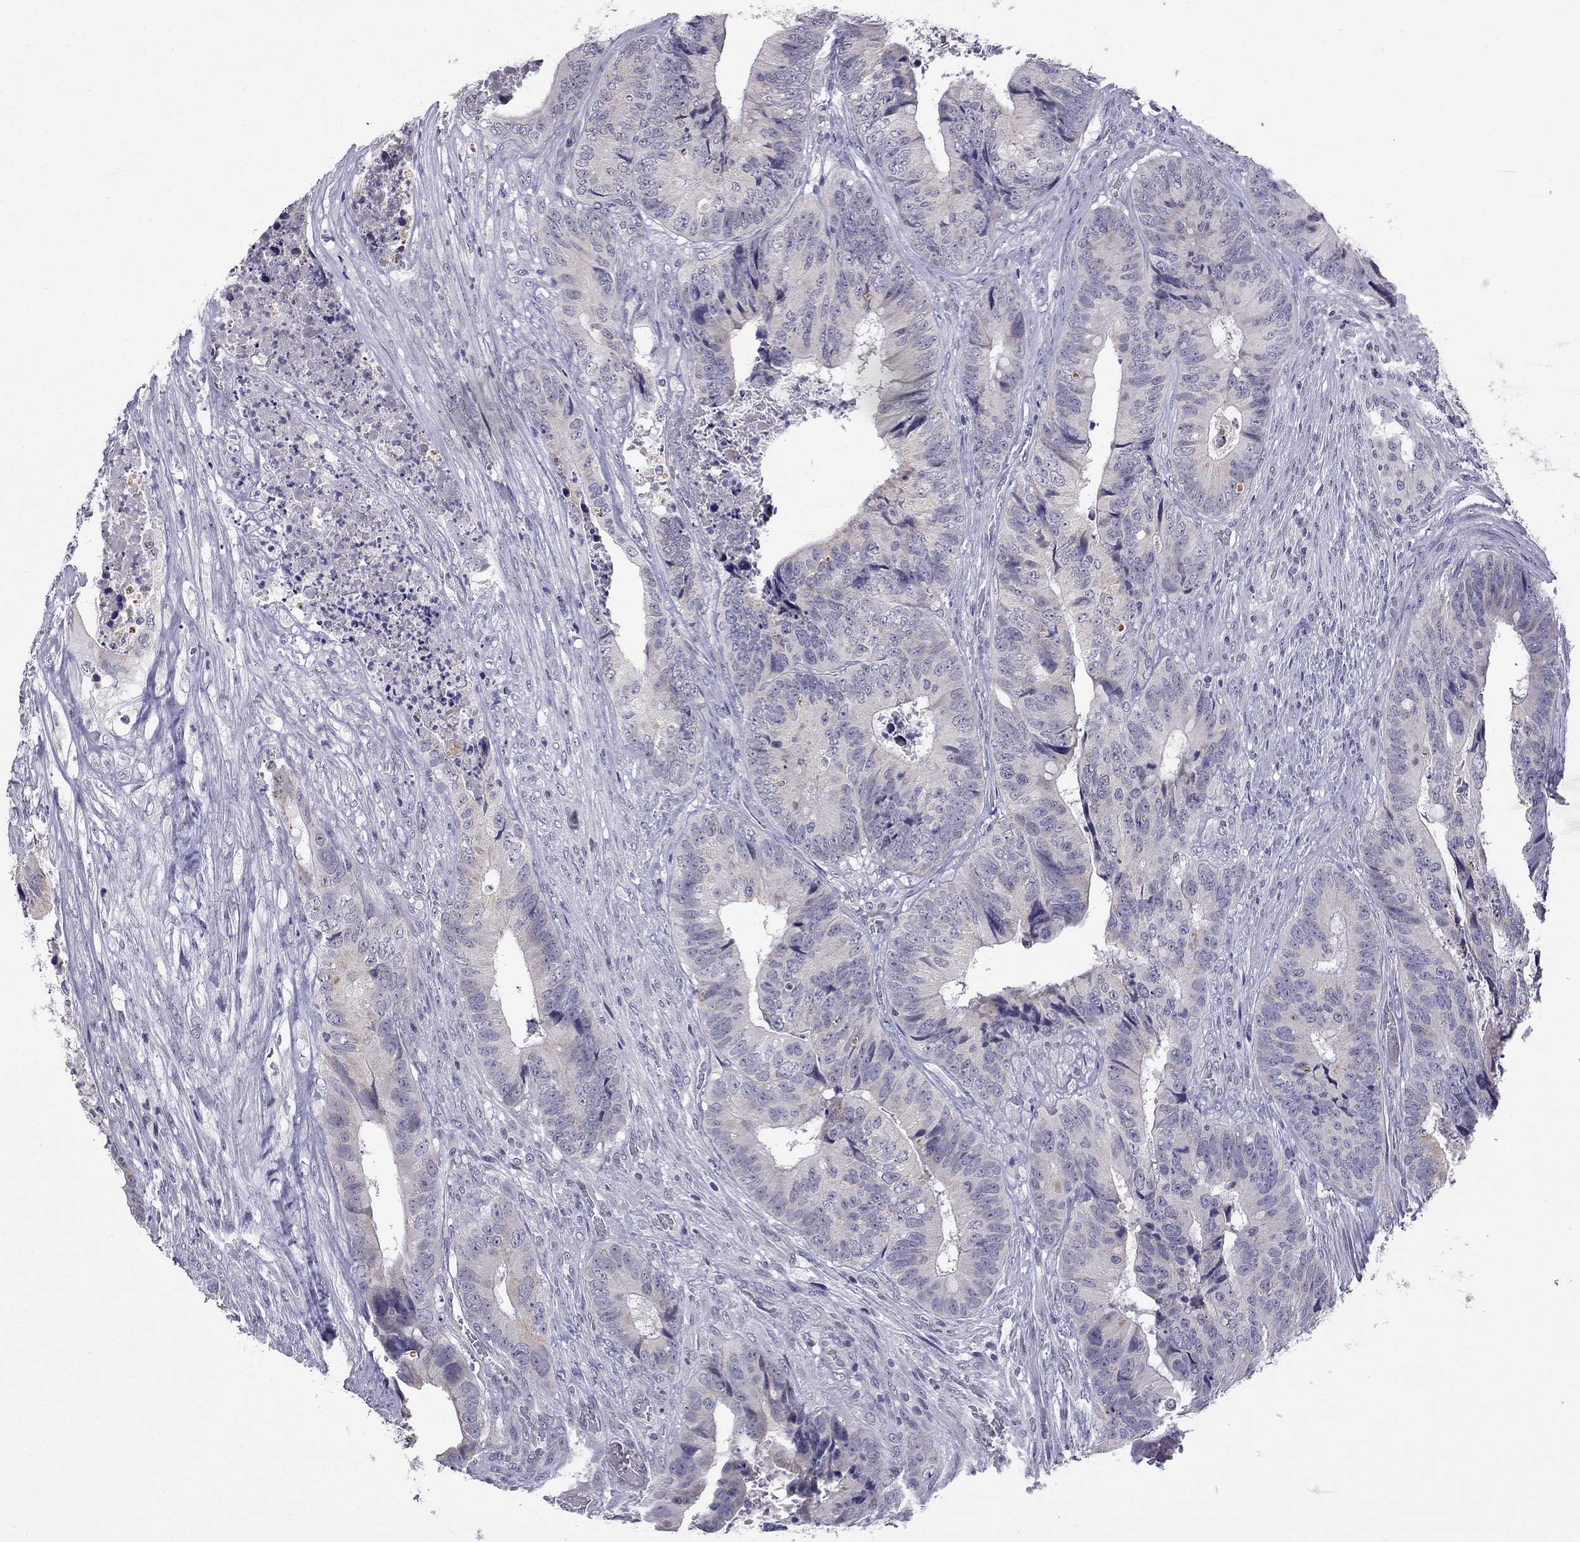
{"staining": {"intensity": "negative", "quantity": "none", "location": "none"}, "tissue": "colorectal cancer", "cell_type": "Tumor cells", "image_type": "cancer", "snomed": [{"axis": "morphology", "description": "Adenocarcinoma, NOS"}, {"axis": "topography", "description": "Colon"}], "caption": "Immunohistochemistry image of human colorectal cancer (adenocarcinoma) stained for a protein (brown), which displays no expression in tumor cells.", "gene": "C5orf49", "patient": {"sex": "male", "age": 84}}